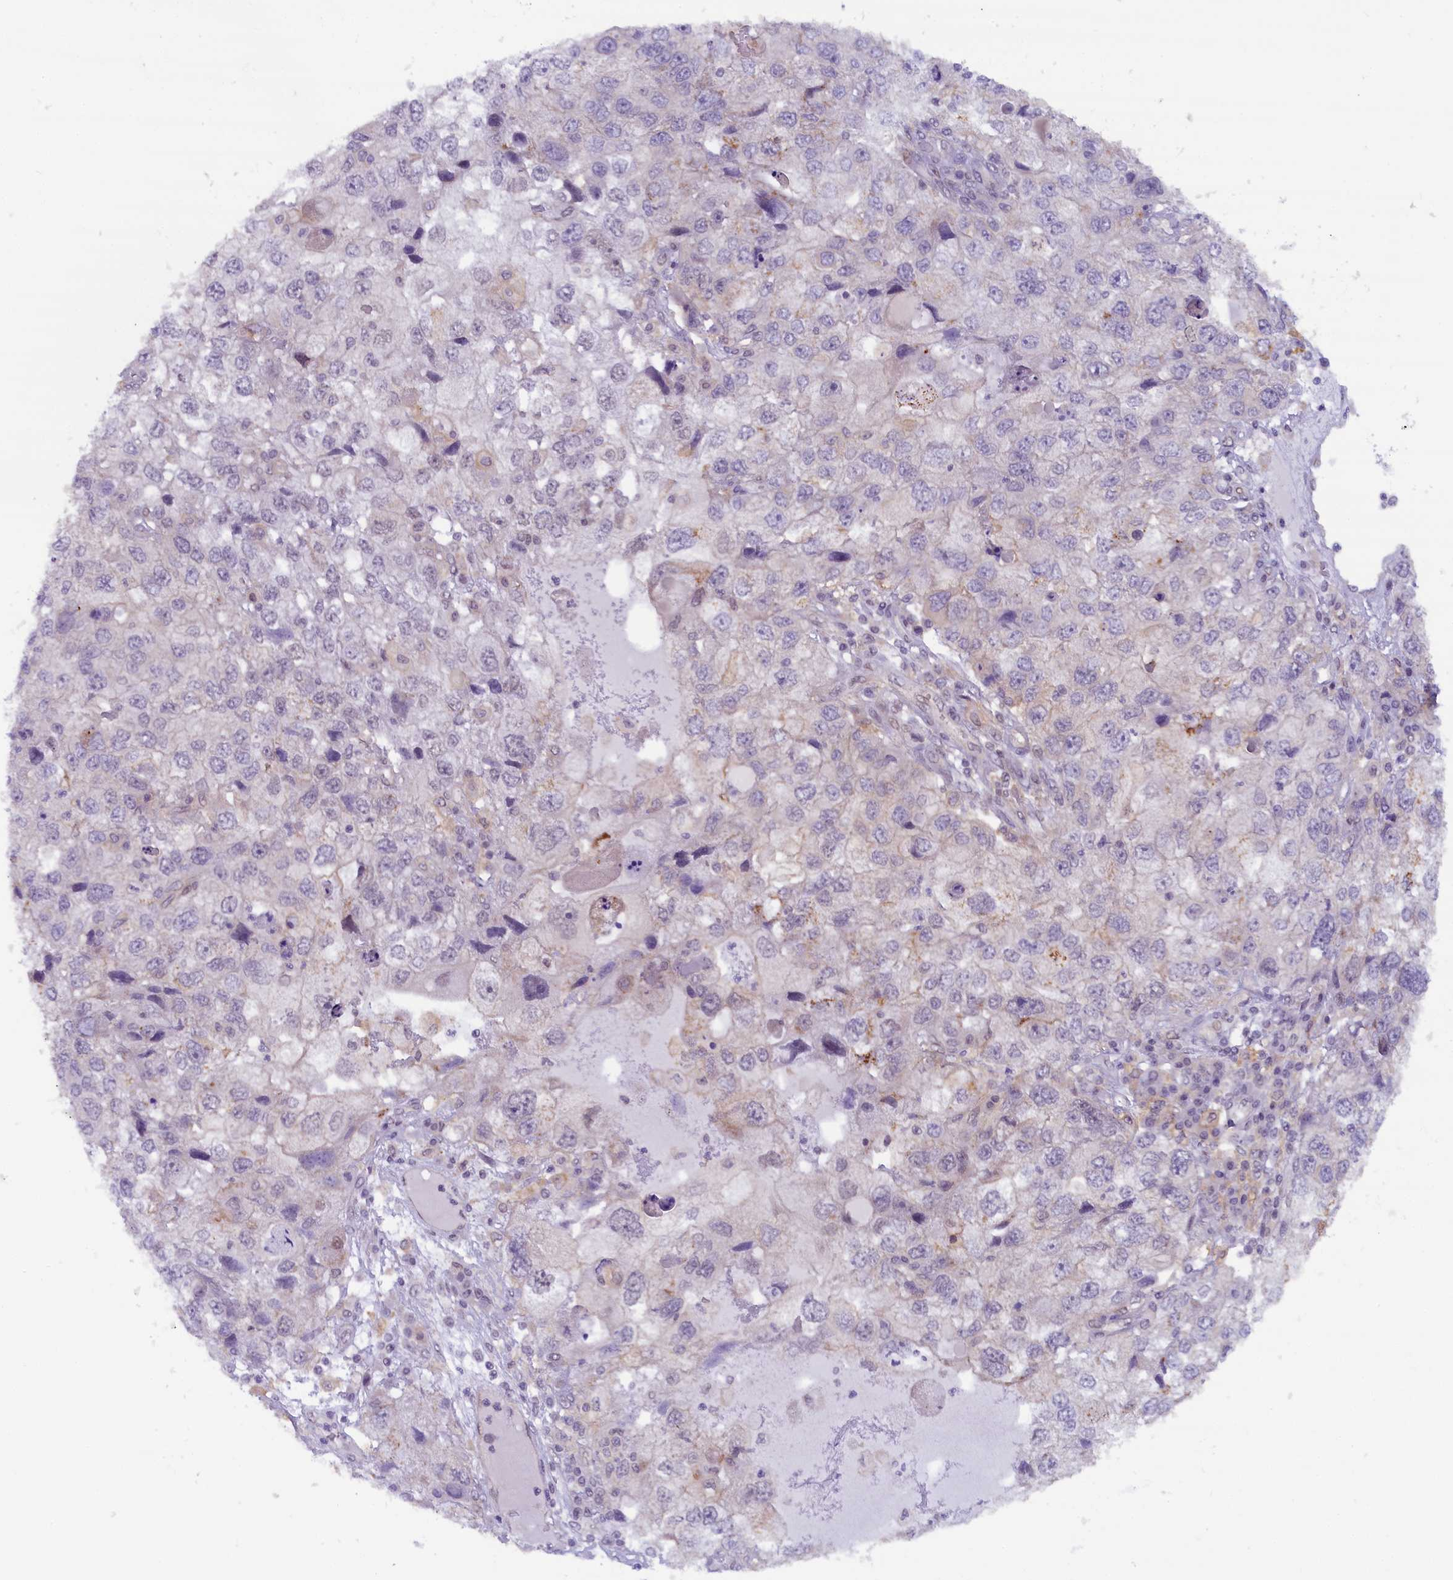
{"staining": {"intensity": "negative", "quantity": "none", "location": "none"}, "tissue": "endometrial cancer", "cell_type": "Tumor cells", "image_type": "cancer", "snomed": [{"axis": "morphology", "description": "Adenocarcinoma, NOS"}, {"axis": "topography", "description": "Endometrium"}], "caption": "High magnification brightfield microscopy of endometrial cancer stained with DAB (3,3'-diaminobenzidine) (brown) and counterstained with hematoxylin (blue): tumor cells show no significant staining. (DAB immunohistochemistry, high magnification).", "gene": "FCHO1", "patient": {"sex": "female", "age": 49}}